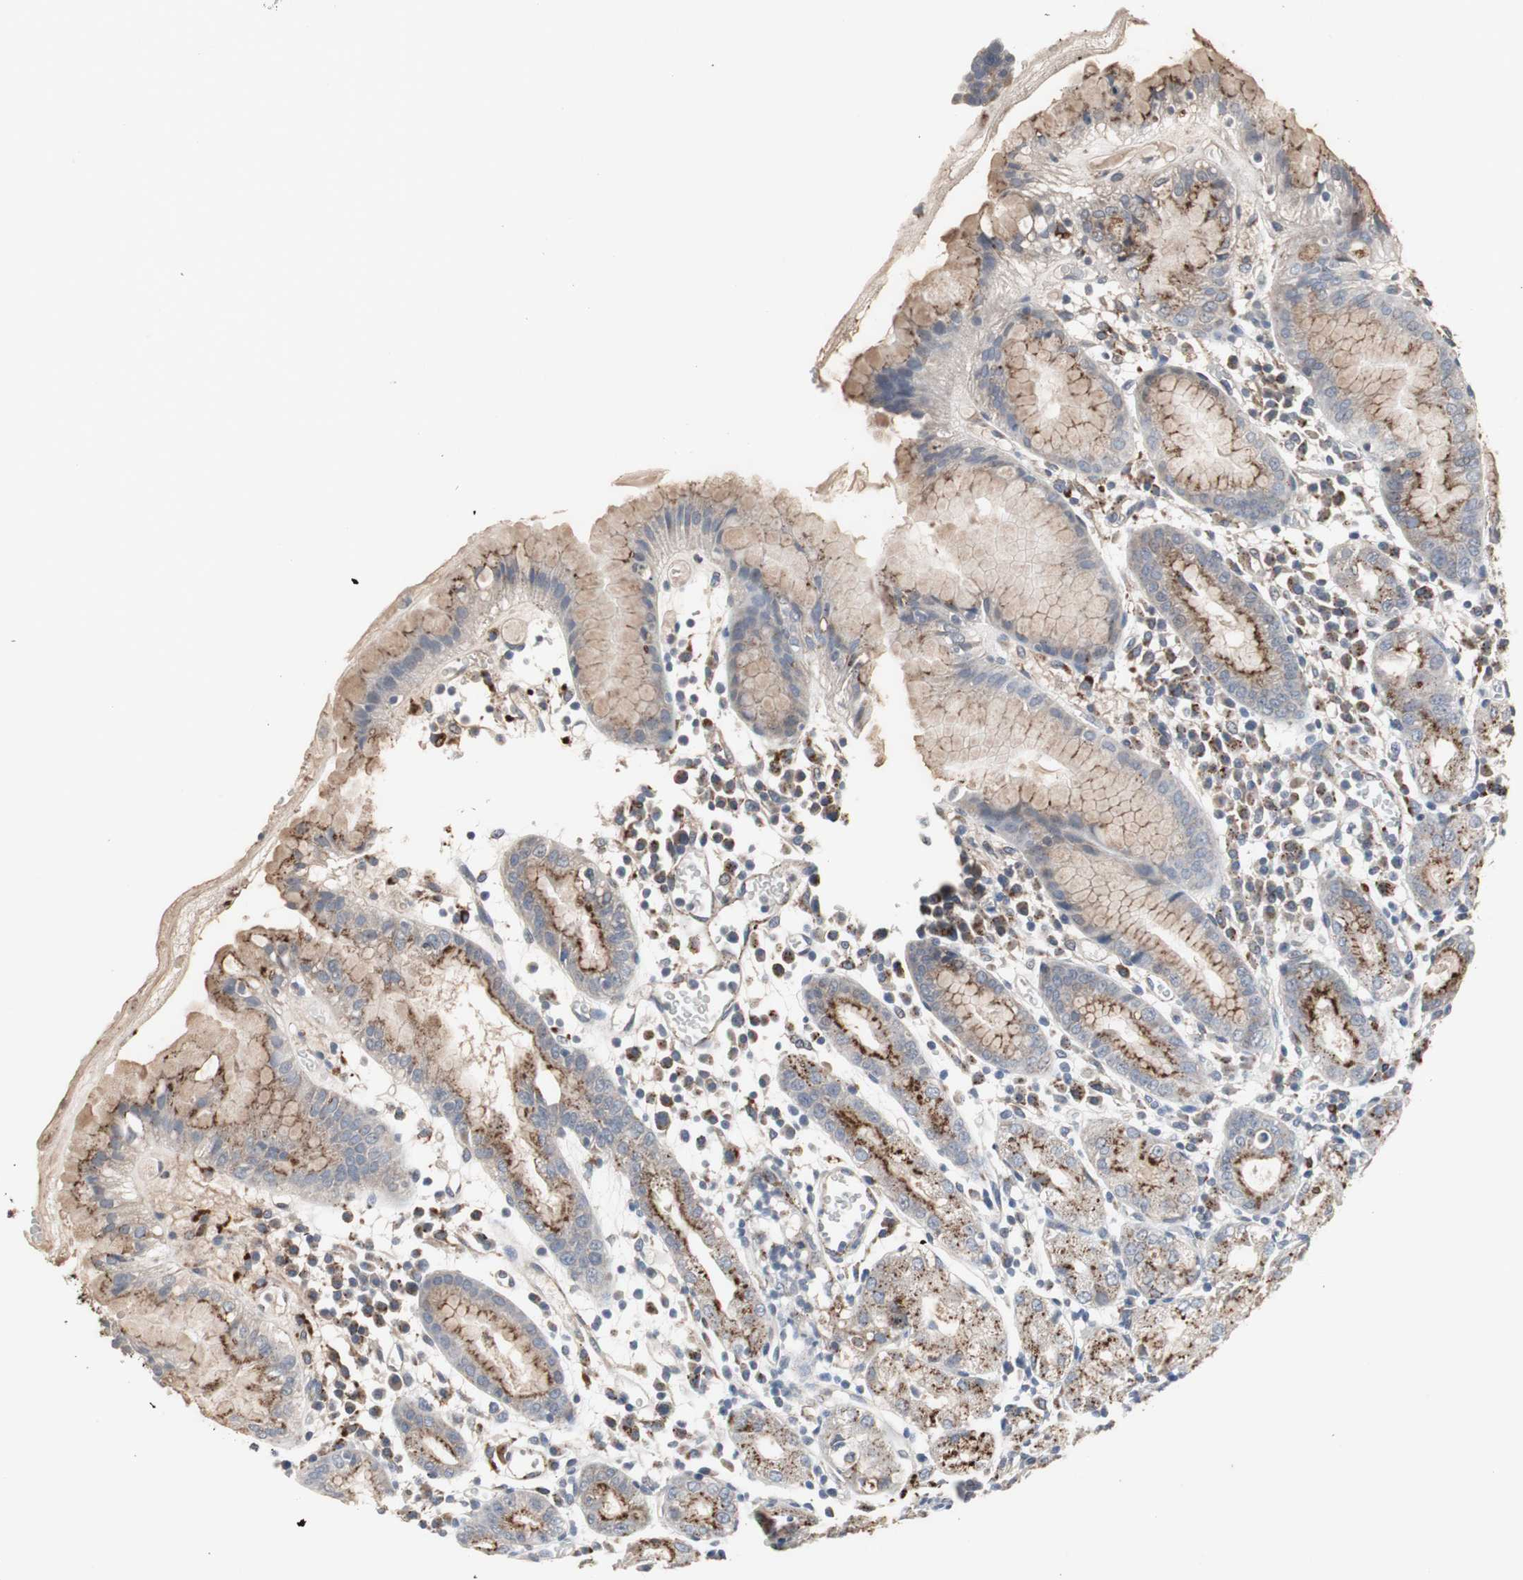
{"staining": {"intensity": "strong", "quantity": ">75%", "location": "cytoplasmic/membranous"}, "tissue": "stomach", "cell_type": "Glandular cells", "image_type": "normal", "snomed": [{"axis": "morphology", "description": "Normal tissue, NOS"}, {"axis": "topography", "description": "Stomach"}, {"axis": "topography", "description": "Stomach, lower"}], "caption": "This image displays benign stomach stained with immunohistochemistry to label a protein in brown. The cytoplasmic/membranous of glandular cells show strong positivity for the protein. Nuclei are counter-stained blue.", "gene": "GBA1", "patient": {"sex": "female", "age": 75}}